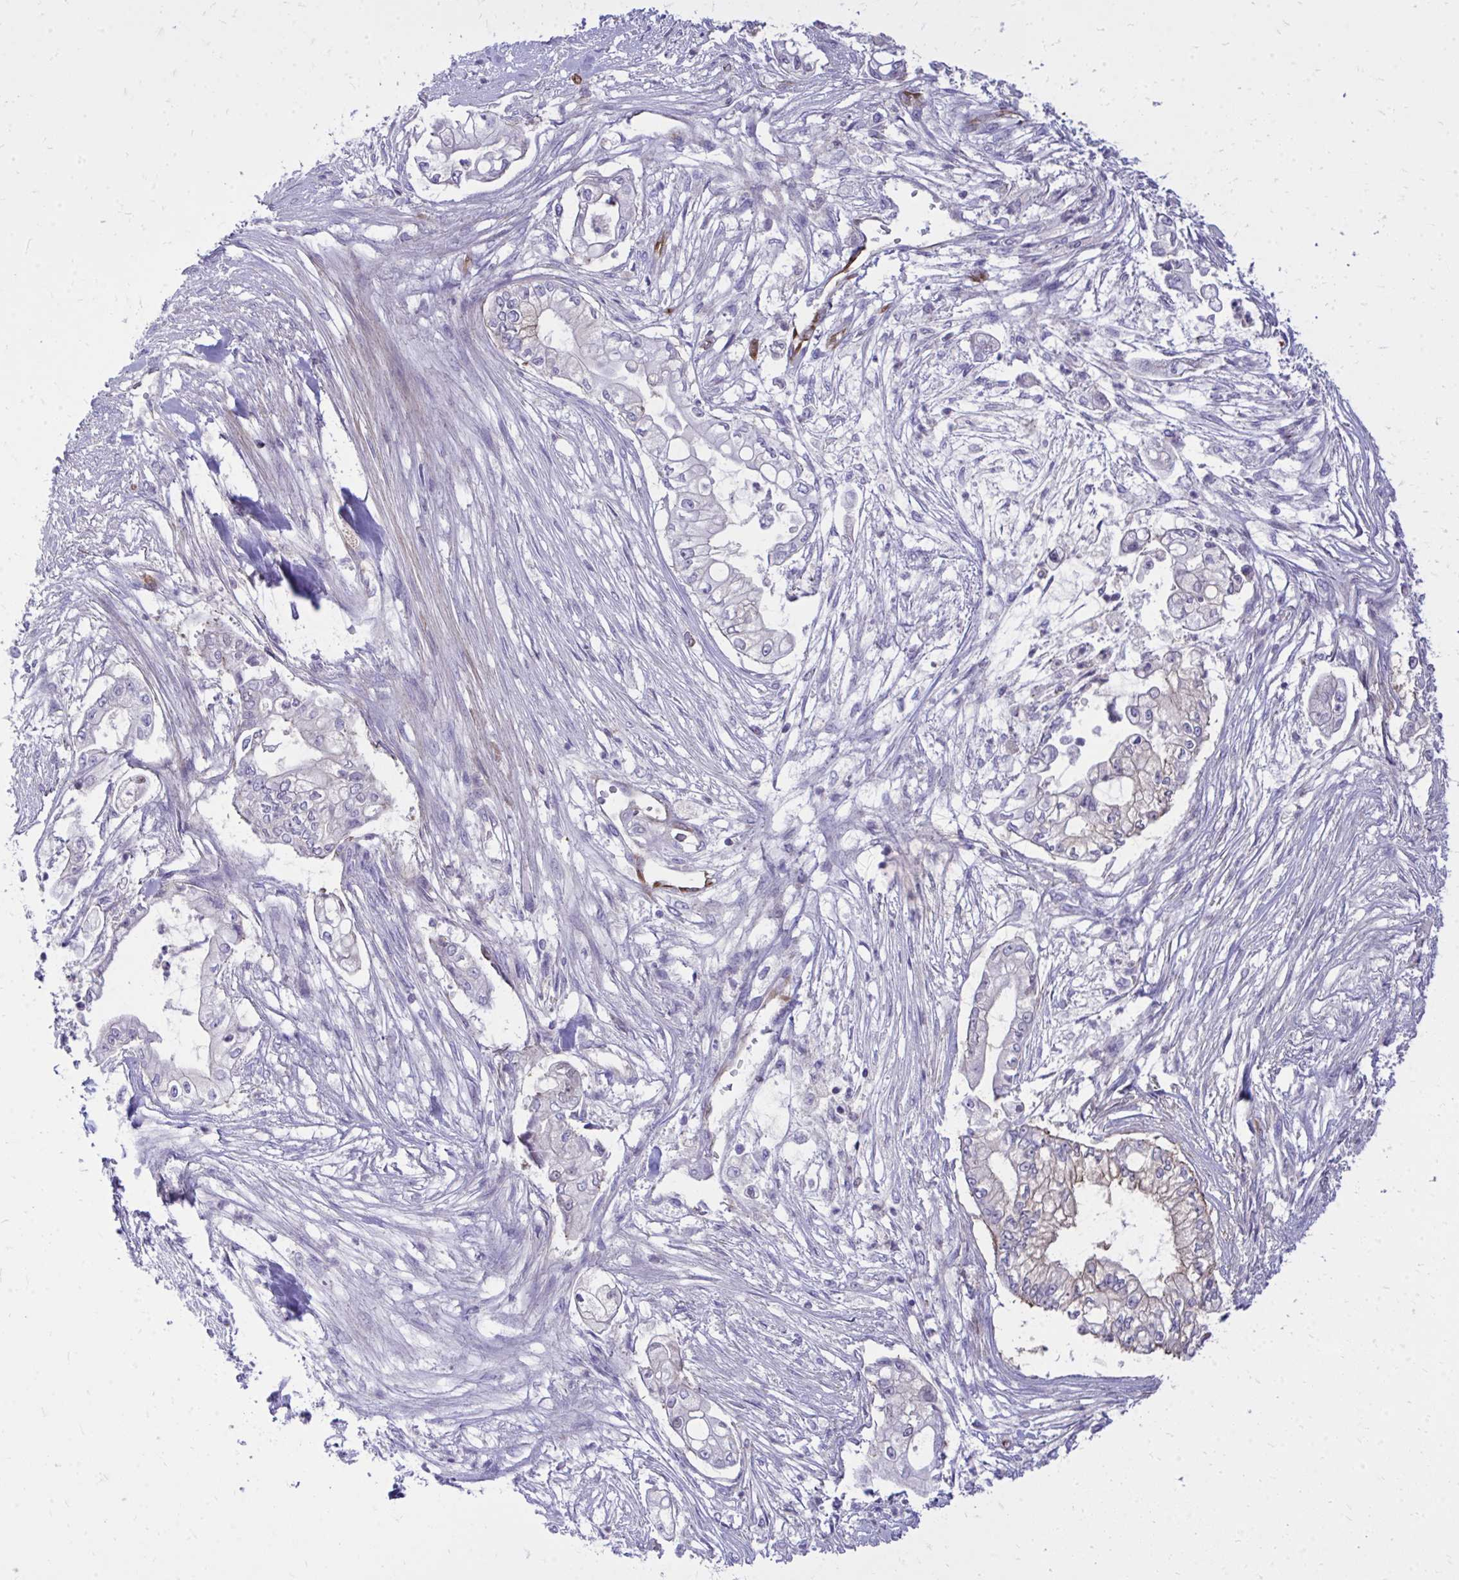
{"staining": {"intensity": "weak", "quantity": "<25%", "location": "cytoplasmic/membranous"}, "tissue": "pancreatic cancer", "cell_type": "Tumor cells", "image_type": "cancer", "snomed": [{"axis": "morphology", "description": "Adenocarcinoma, NOS"}, {"axis": "topography", "description": "Pancreas"}], "caption": "Adenocarcinoma (pancreatic) stained for a protein using immunohistochemistry demonstrates no staining tumor cells.", "gene": "TP53I11", "patient": {"sex": "female", "age": 69}}